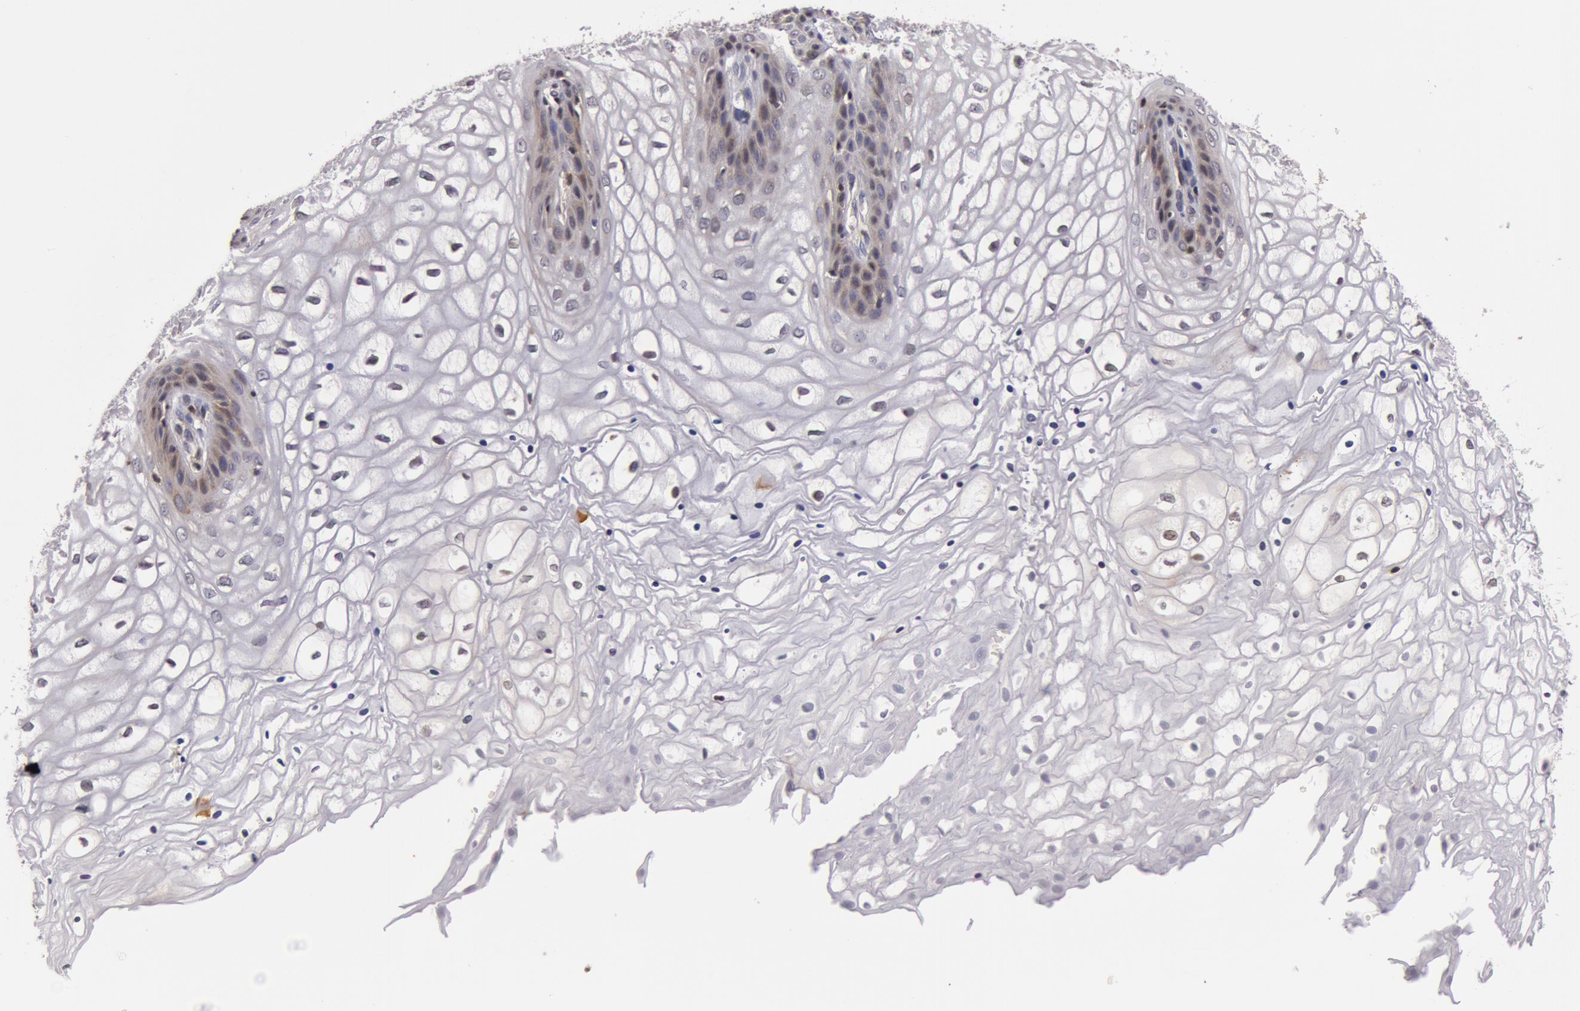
{"staining": {"intensity": "negative", "quantity": "none", "location": "none"}, "tissue": "vagina", "cell_type": "Squamous epithelial cells", "image_type": "normal", "snomed": [{"axis": "morphology", "description": "Normal tissue, NOS"}, {"axis": "topography", "description": "Vagina"}], "caption": "Micrograph shows no significant protein expression in squamous epithelial cells of unremarkable vagina. (DAB immunohistochemistry (IHC), high magnification).", "gene": "ZNF350", "patient": {"sex": "female", "age": 34}}